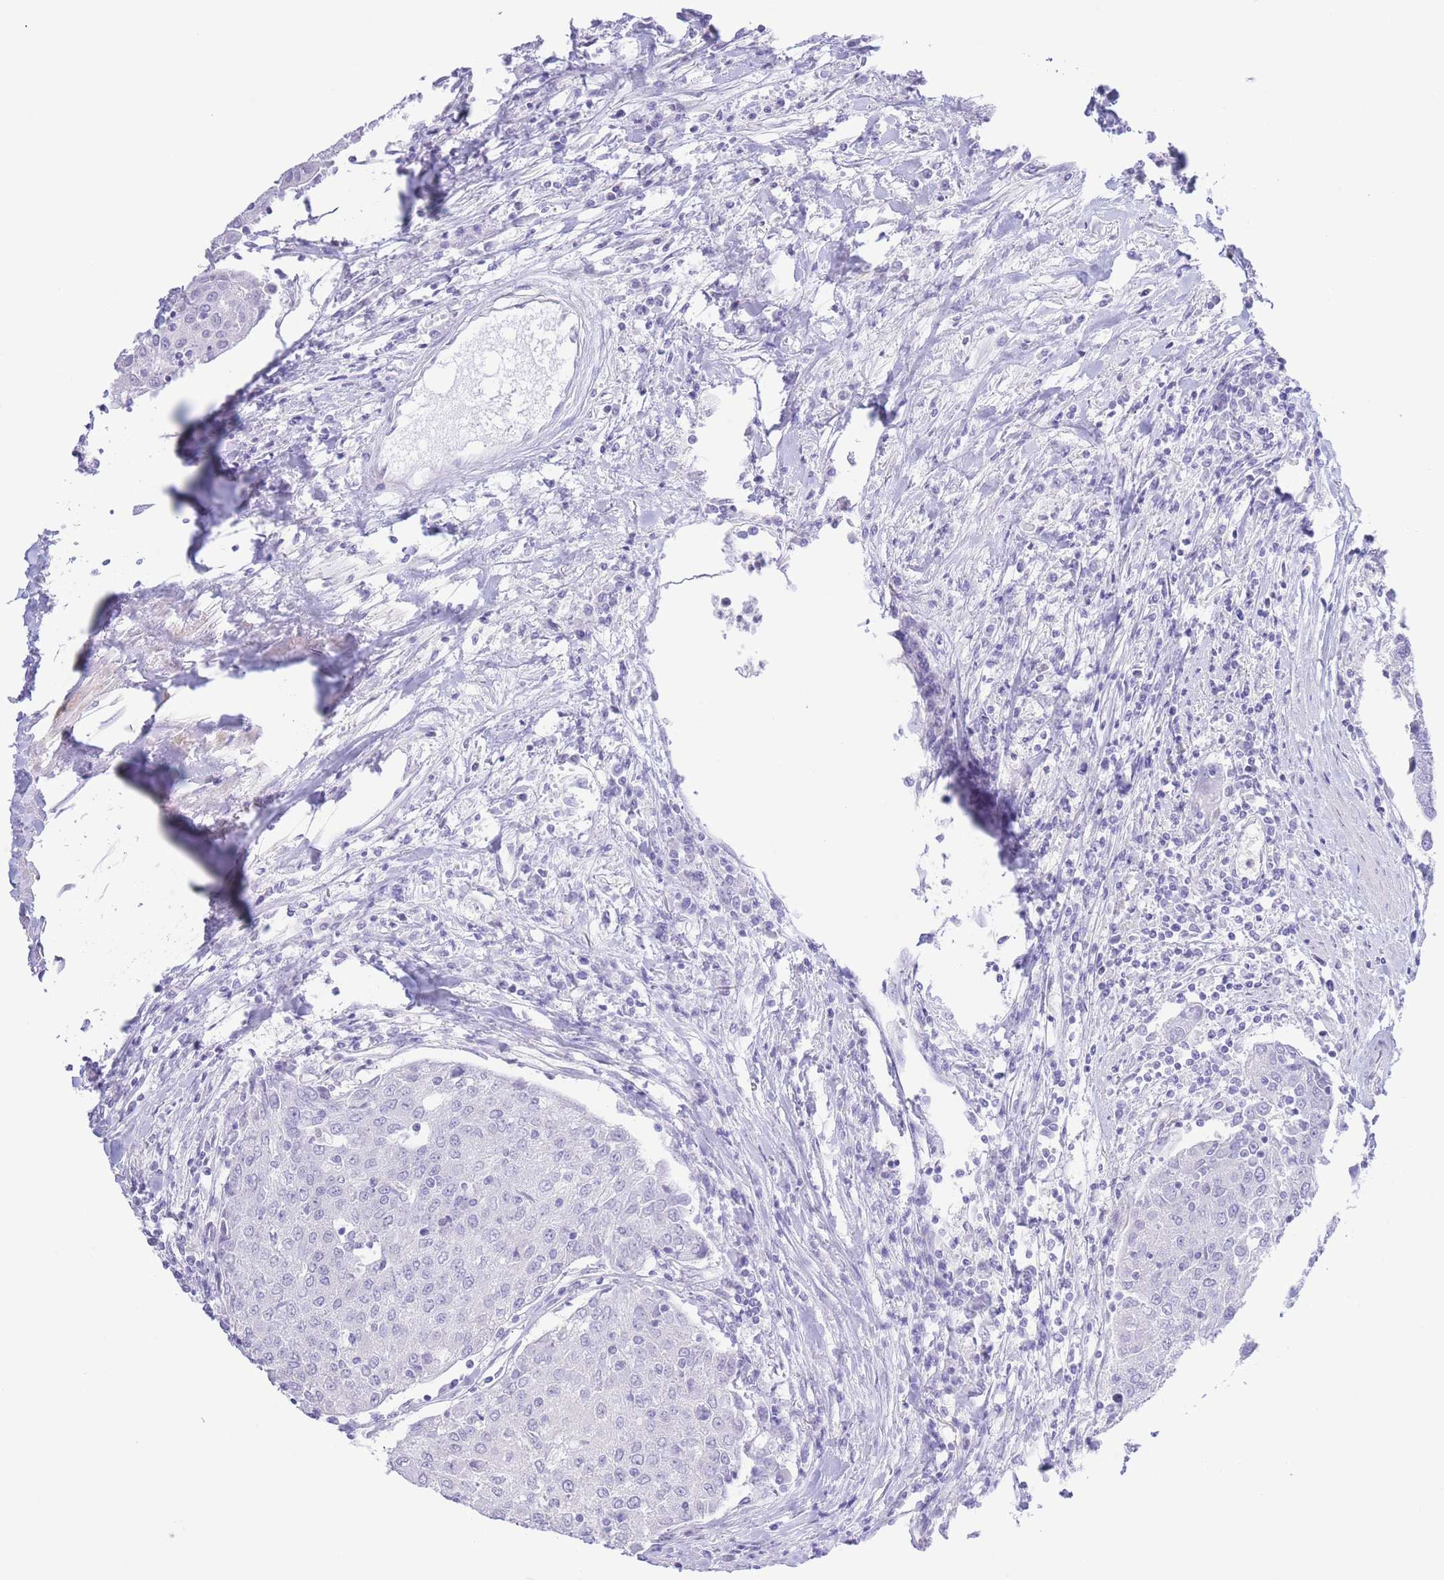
{"staining": {"intensity": "negative", "quantity": "none", "location": "none"}, "tissue": "urothelial cancer", "cell_type": "Tumor cells", "image_type": "cancer", "snomed": [{"axis": "morphology", "description": "Urothelial carcinoma, High grade"}, {"axis": "topography", "description": "Urinary bladder"}], "caption": "Tumor cells are negative for brown protein staining in high-grade urothelial carcinoma.", "gene": "PKLR", "patient": {"sex": "female", "age": 85}}